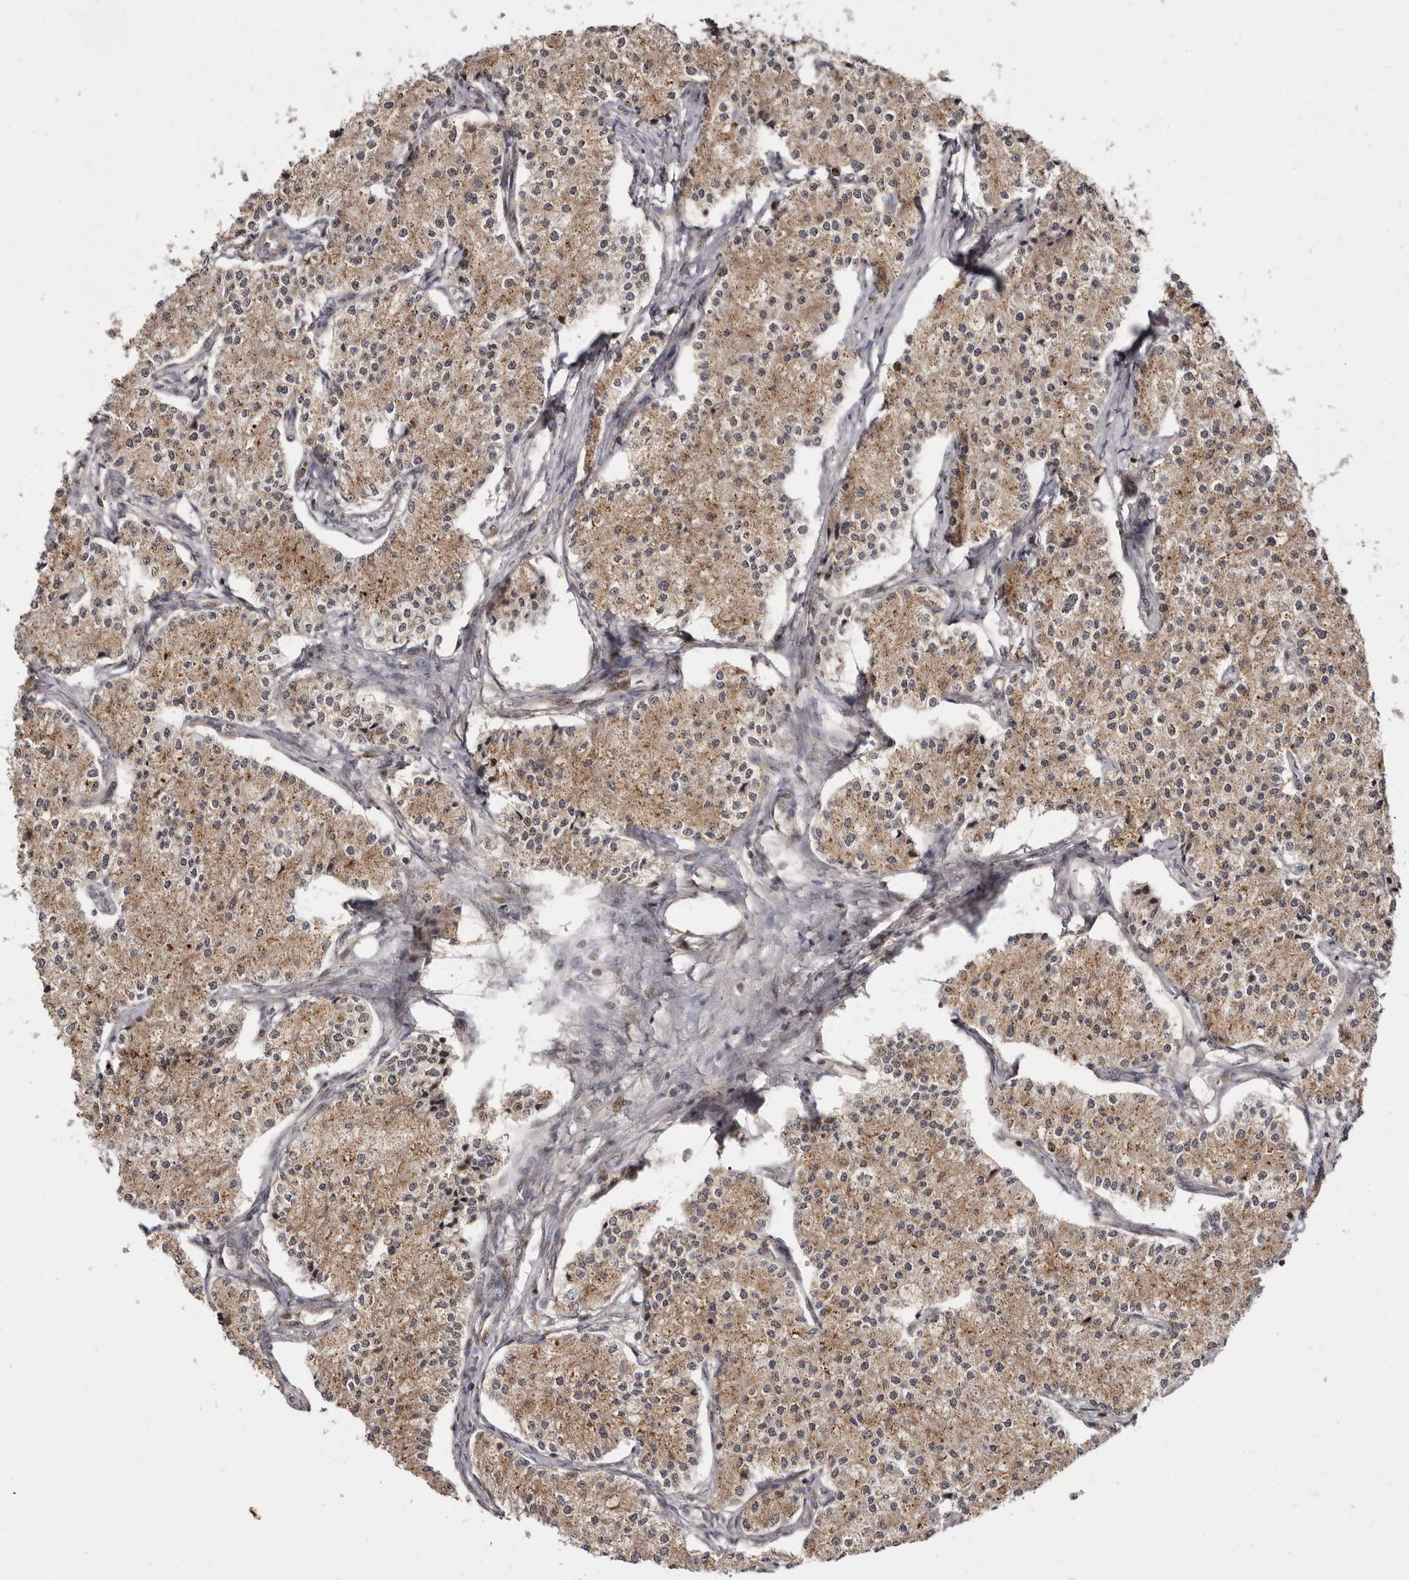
{"staining": {"intensity": "moderate", "quantity": ">75%", "location": "cytoplasmic/membranous"}, "tissue": "carcinoid", "cell_type": "Tumor cells", "image_type": "cancer", "snomed": [{"axis": "morphology", "description": "Carcinoid, malignant, NOS"}, {"axis": "topography", "description": "Colon"}], "caption": "Protein expression analysis of human malignant carcinoid reveals moderate cytoplasmic/membranous staining in about >75% of tumor cells.", "gene": "ZNF326", "patient": {"sex": "female", "age": 52}}